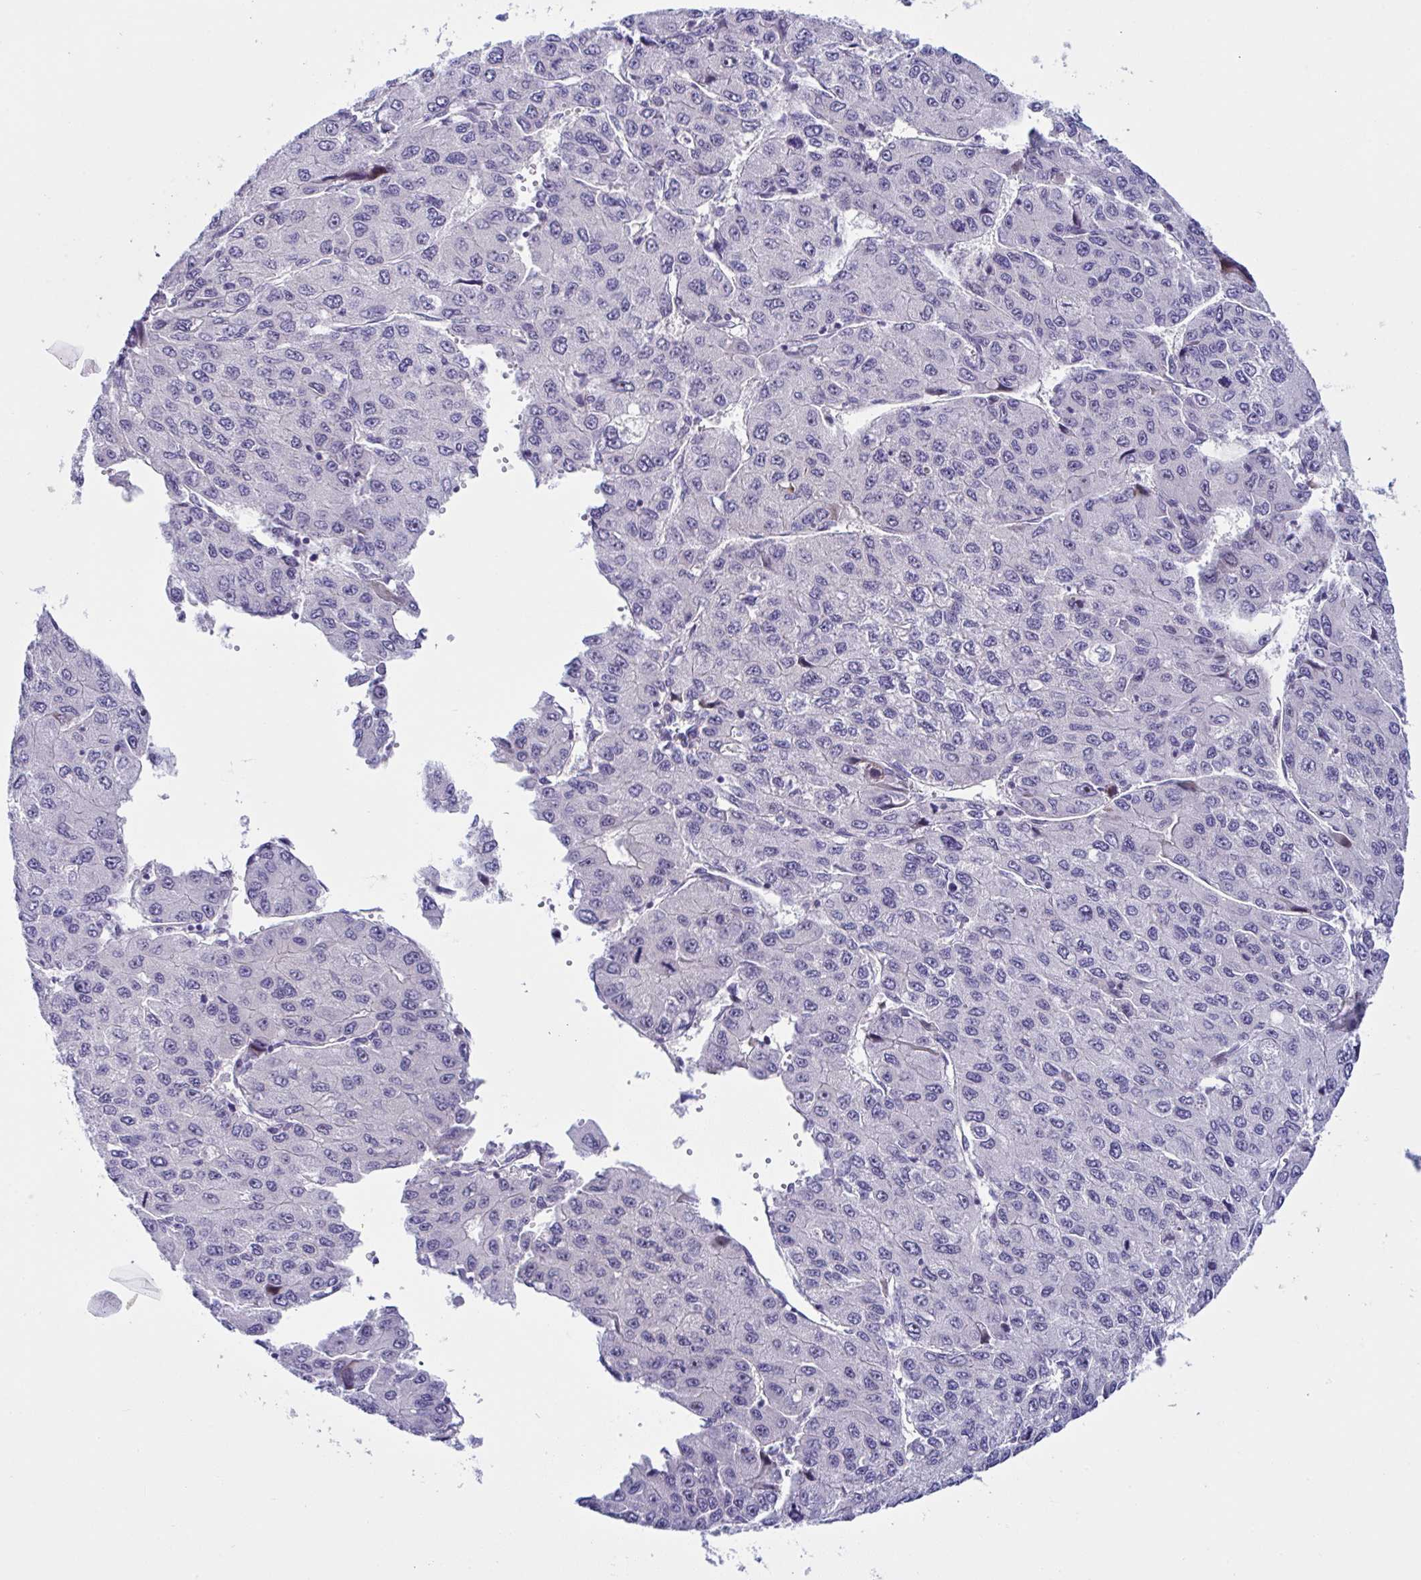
{"staining": {"intensity": "negative", "quantity": "none", "location": "none"}, "tissue": "liver cancer", "cell_type": "Tumor cells", "image_type": "cancer", "snomed": [{"axis": "morphology", "description": "Carcinoma, Hepatocellular, NOS"}, {"axis": "topography", "description": "Liver"}], "caption": "Tumor cells show no significant protein expression in liver cancer (hepatocellular carcinoma).", "gene": "ZNF713", "patient": {"sex": "female", "age": 66}}